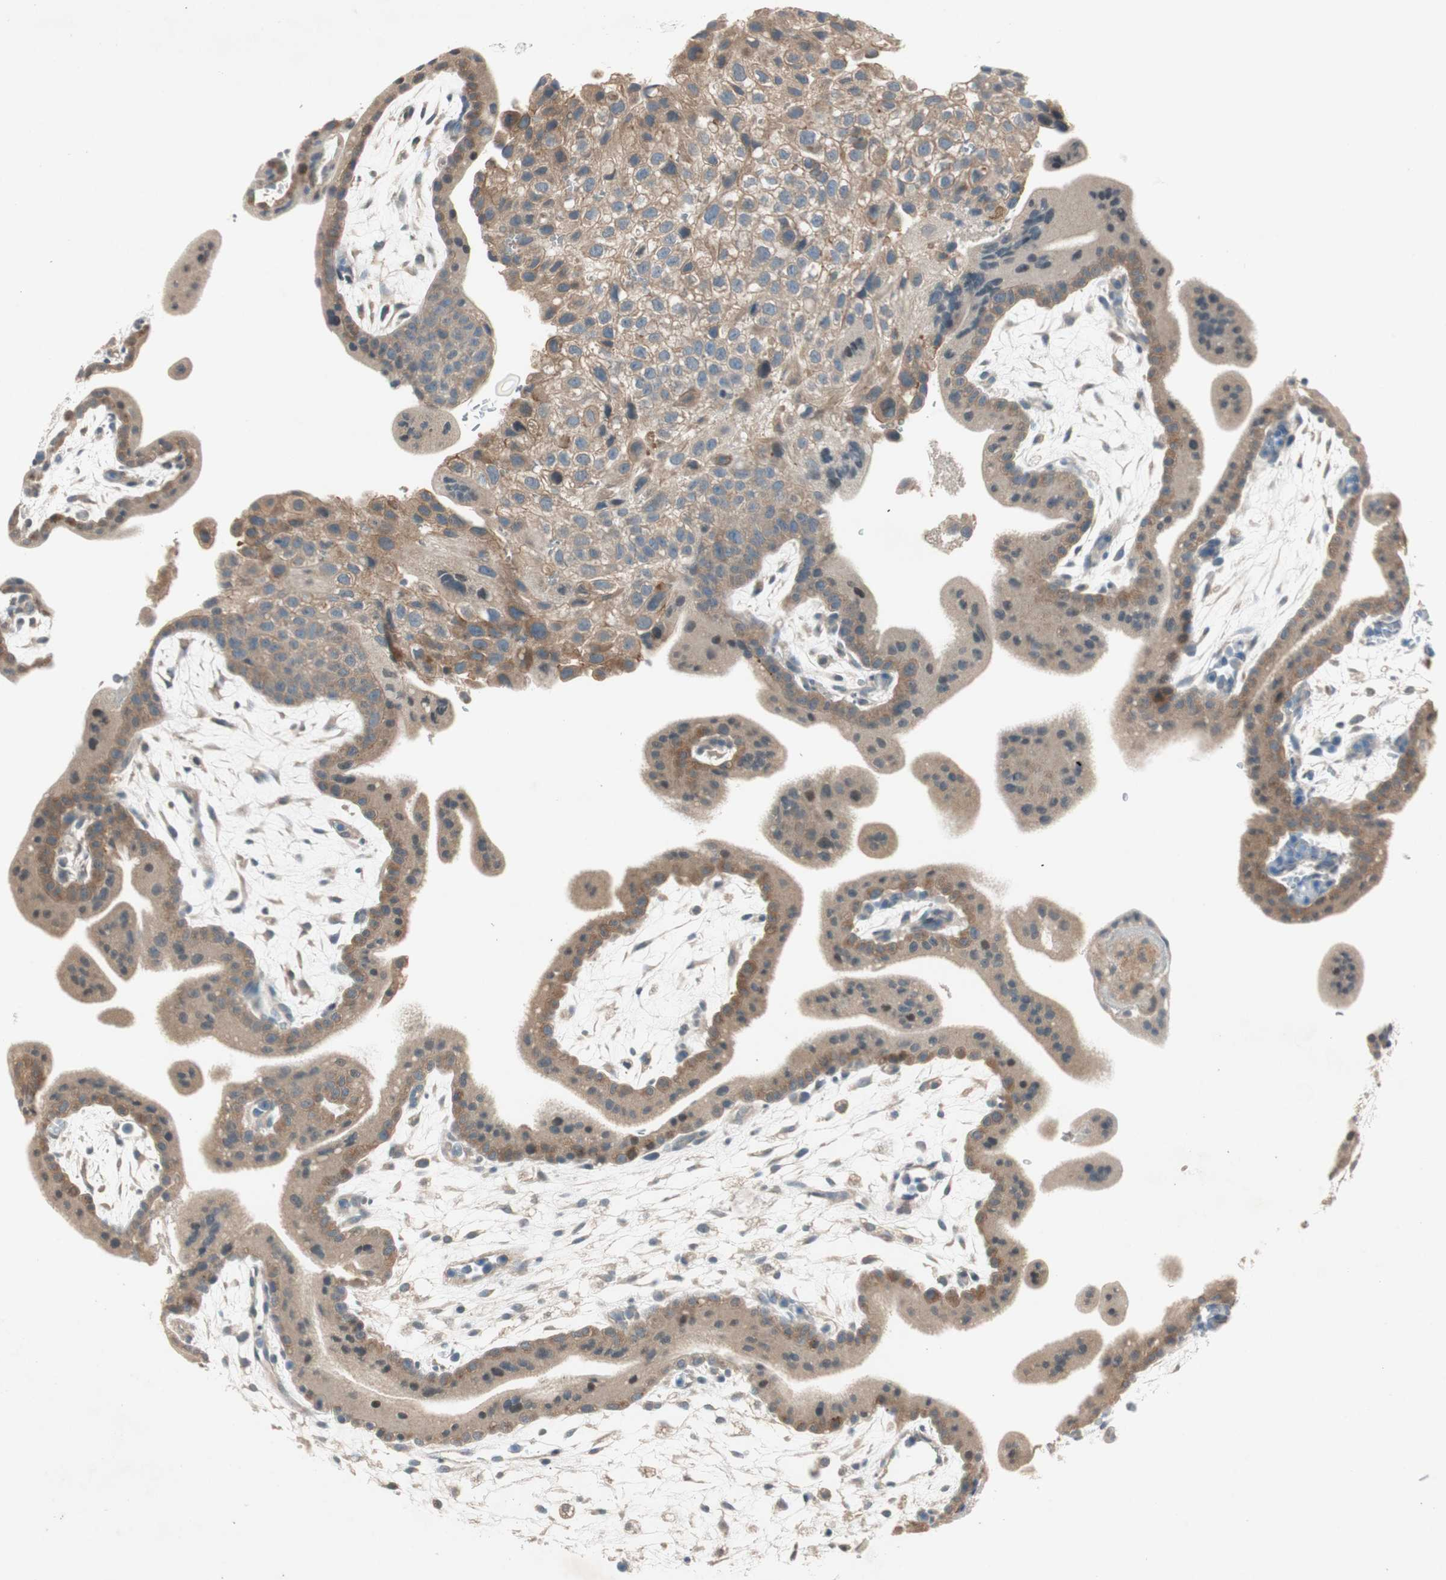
{"staining": {"intensity": "moderate", "quantity": ">75%", "location": "cytoplasmic/membranous"}, "tissue": "placenta", "cell_type": "Decidual cells", "image_type": "normal", "snomed": [{"axis": "morphology", "description": "Normal tissue, NOS"}, {"axis": "topography", "description": "Placenta"}], "caption": "Immunohistochemical staining of normal placenta shows moderate cytoplasmic/membranous protein staining in approximately >75% of decidual cells.", "gene": "NCLN", "patient": {"sex": "female", "age": 35}}